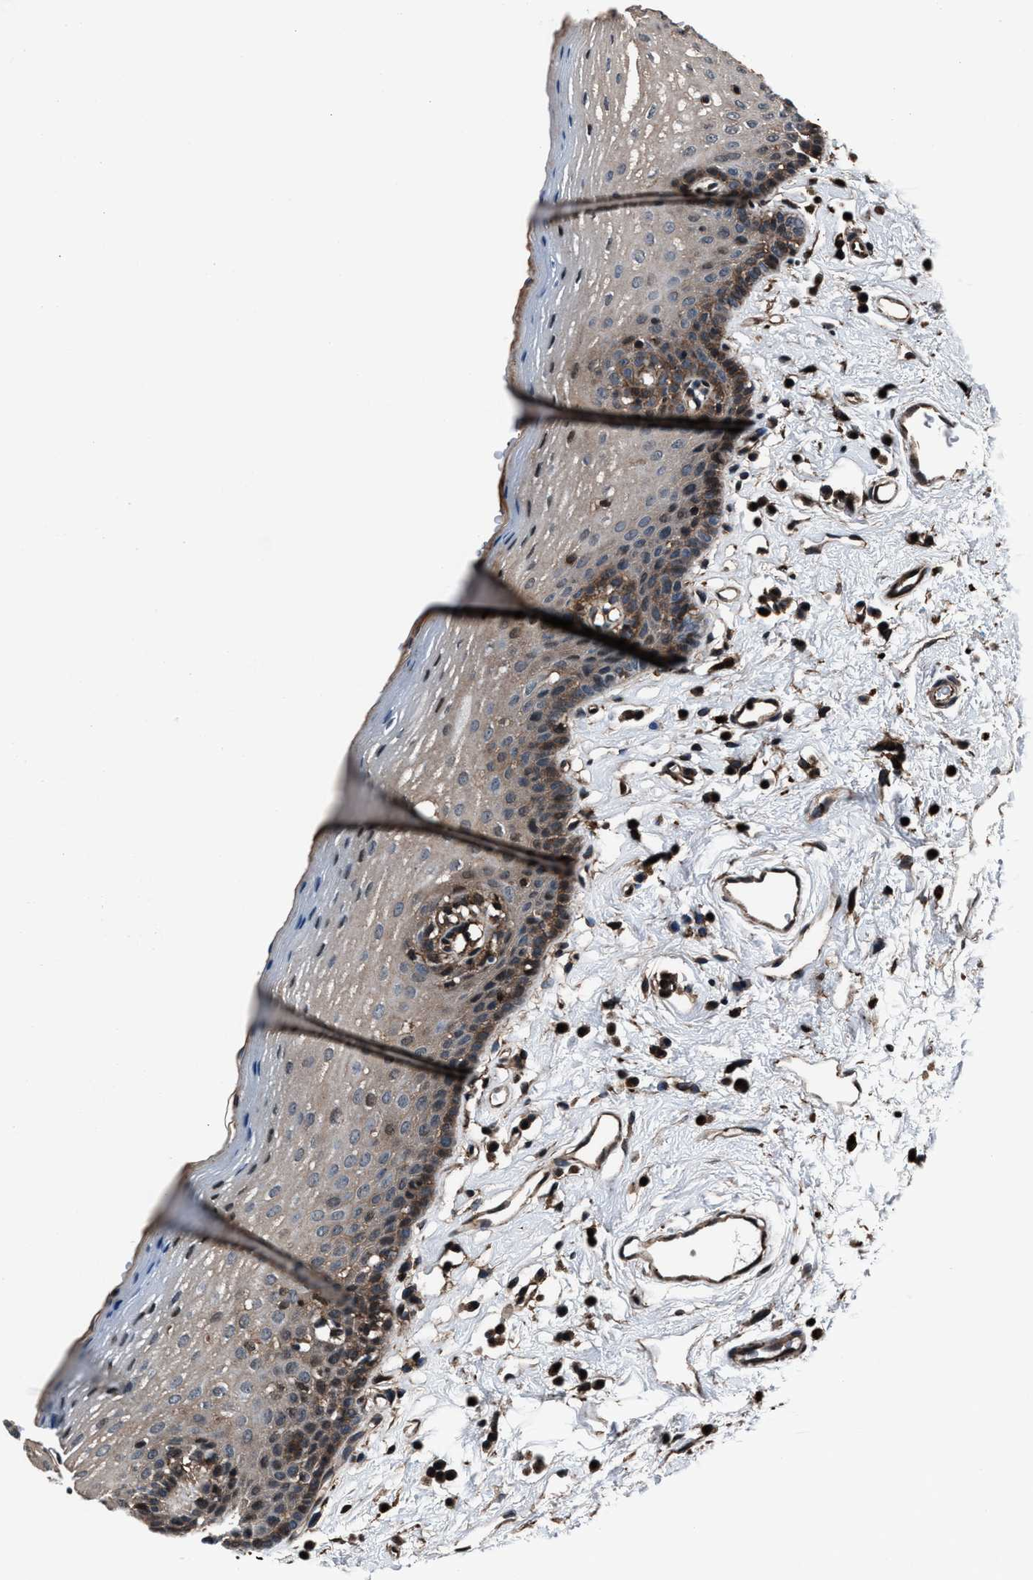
{"staining": {"intensity": "weak", "quantity": "<25%", "location": "cytoplasmic/membranous"}, "tissue": "oral mucosa", "cell_type": "Squamous epithelial cells", "image_type": "normal", "snomed": [{"axis": "morphology", "description": "Normal tissue, NOS"}, {"axis": "topography", "description": "Oral tissue"}], "caption": "A high-resolution photomicrograph shows IHC staining of unremarkable oral mucosa, which exhibits no significant positivity in squamous epithelial cells.", "gene": "MFSD11", "patient": {"sex": "male", "age": 66}}